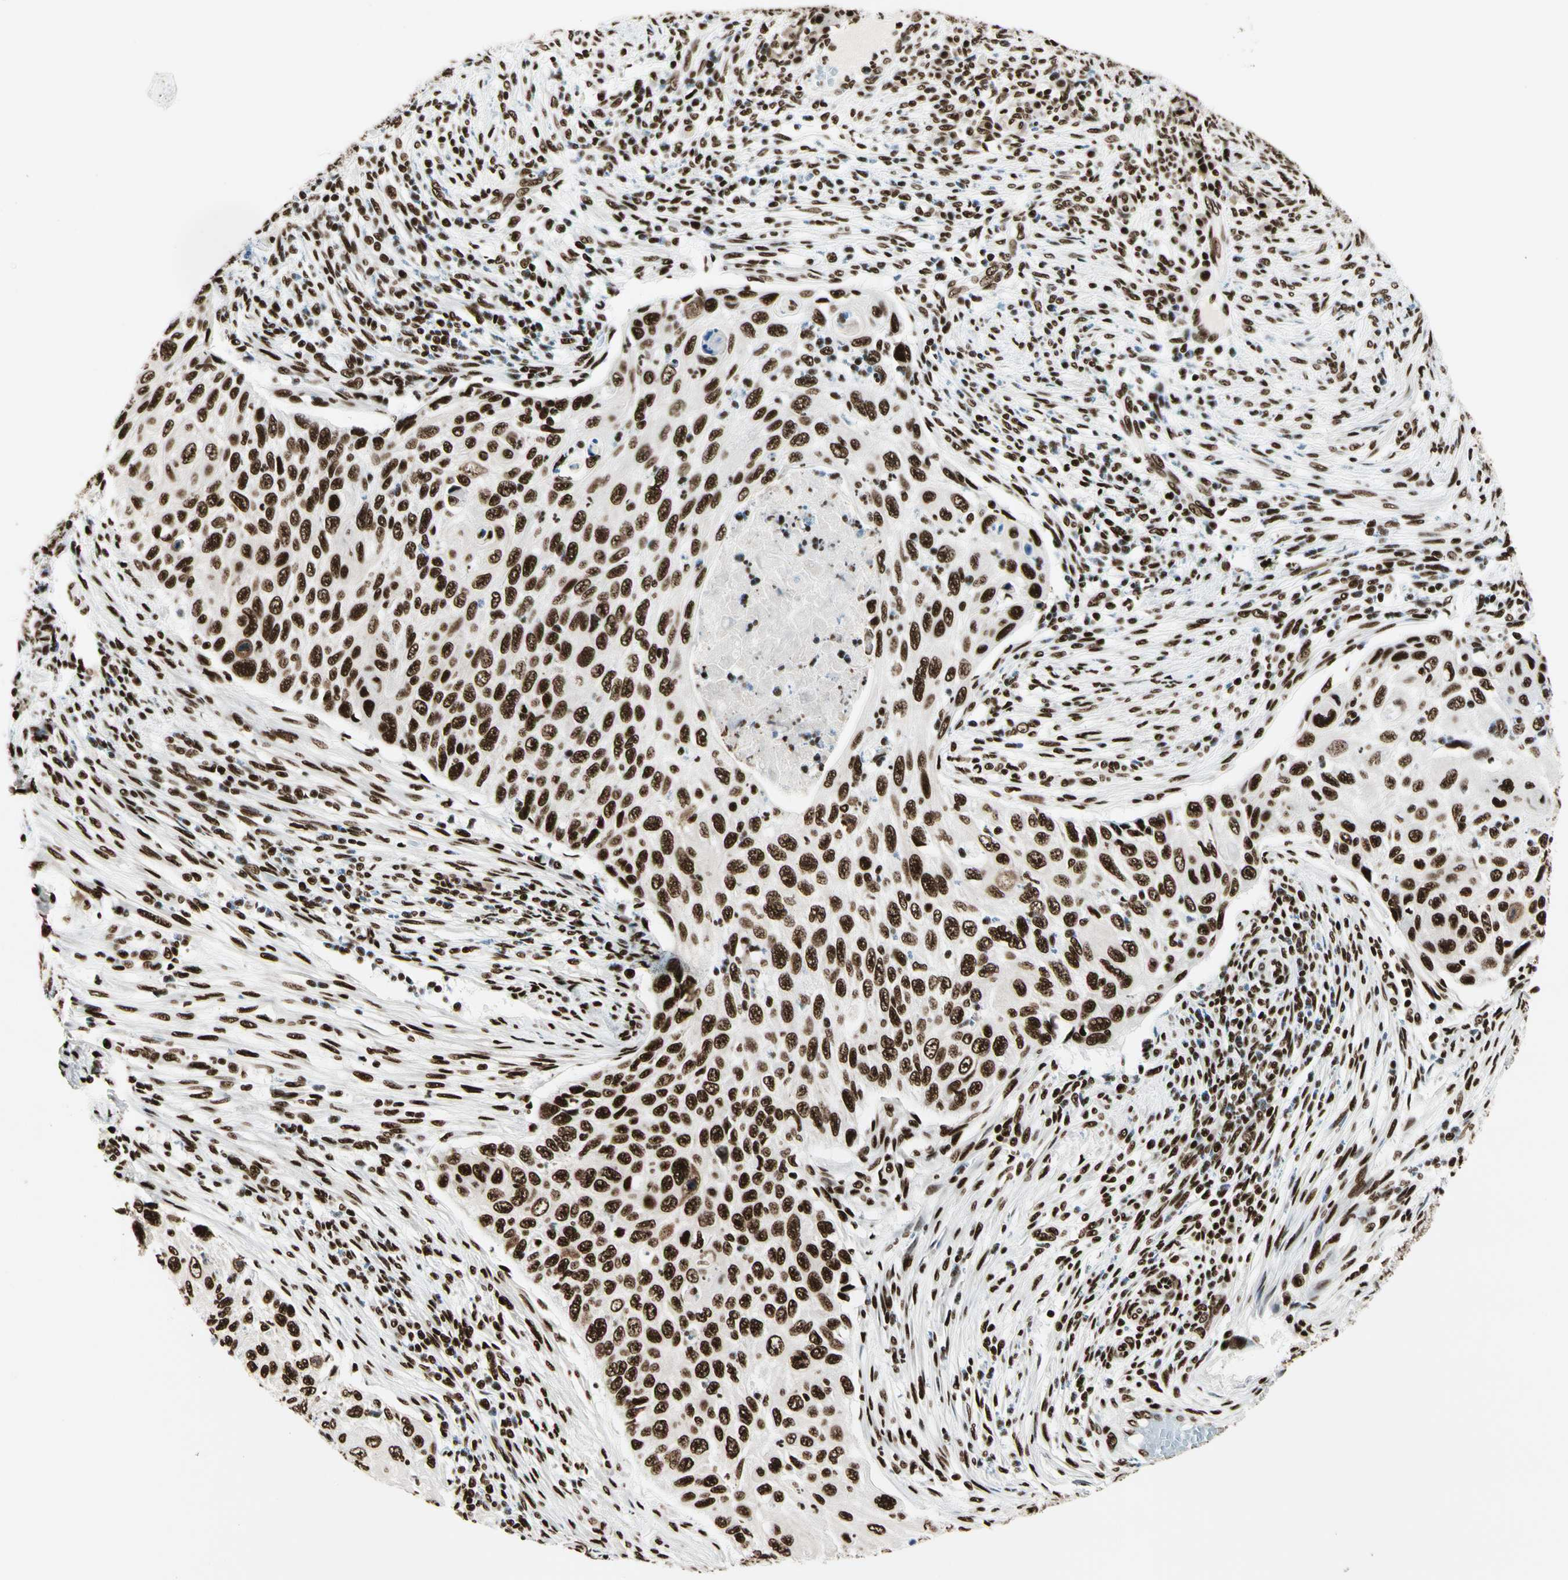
{"staining": {"intensity": "strong", "quantity": ">75%", "location": "nuclear"}, "tissue": "cervical cancer", "cell_type": "Tumor cells", "image_type": "cancer", "snomed": [{"axis": "morphology", "description": "Squamous cell carcinoma, NOS"}, {"axis": "topography", "description": "Cervix"}], "caption": "Cervical cancer (squamous cell carcinoma) was stained to show a protein in brown. There is high levels of strong nuclear staining in approximately >75% of tumor cells.", "gene": "CCAR1", "patient": {"sex": "female", "age": 70}}